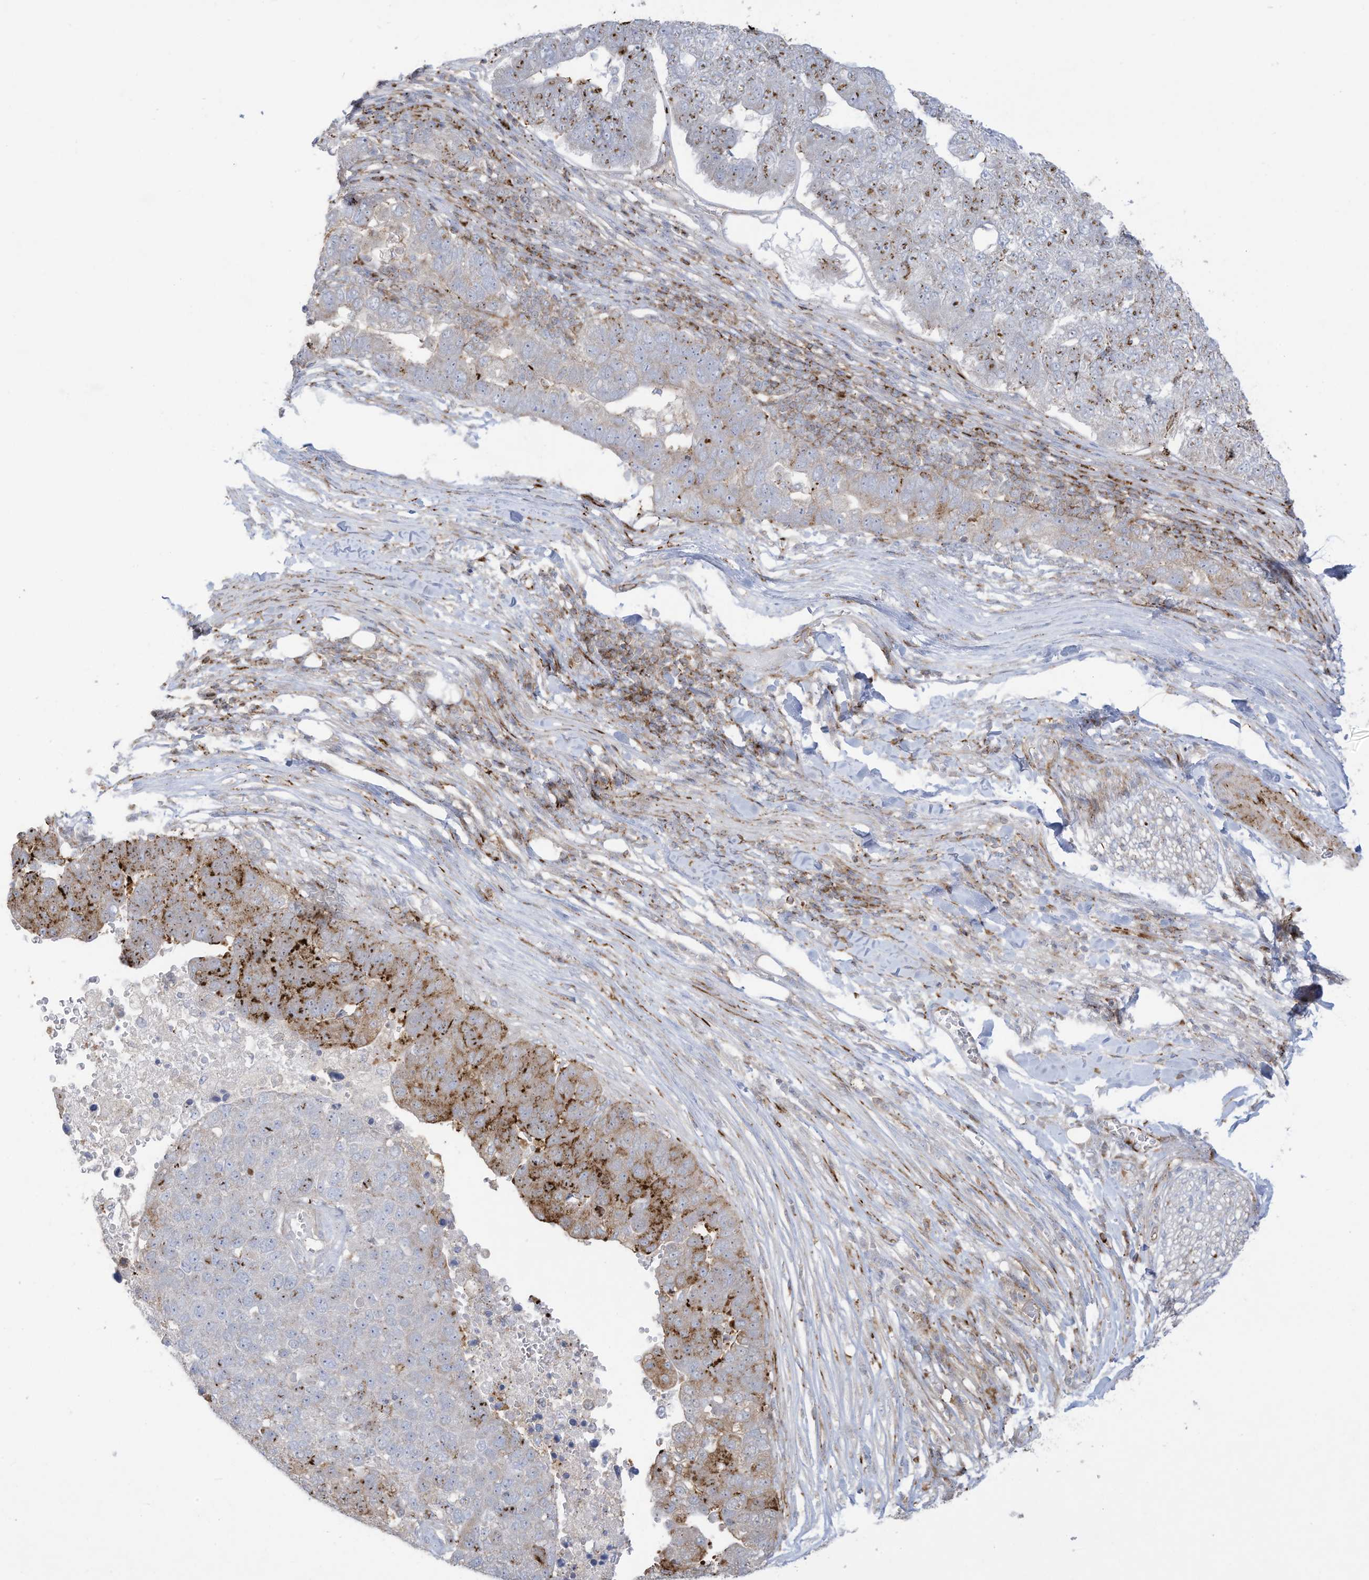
{"staining": {"intensity": "moderate", "quantity": "25%-75%", "location": "cytoplasmic/membranous"}, "tissue": "pancreatic cancer", "cell_type": "Tumor cells", "image_type": "cancer", "snomed": [{"axis": "morphology", "description": "Adenocarcinoma, NOS"}, {"axis": "topography", "description": "Pancreas"}], "caption": "Moderate cytoplasmic/membranous expression for a protein is seen in about 25%-75% of tumor cells of pancreatic cancer (adenocarcinoma) using immunohistochemistry.", "gene": "THNSL2", "patient": {"sex": "female", "age": 61}}